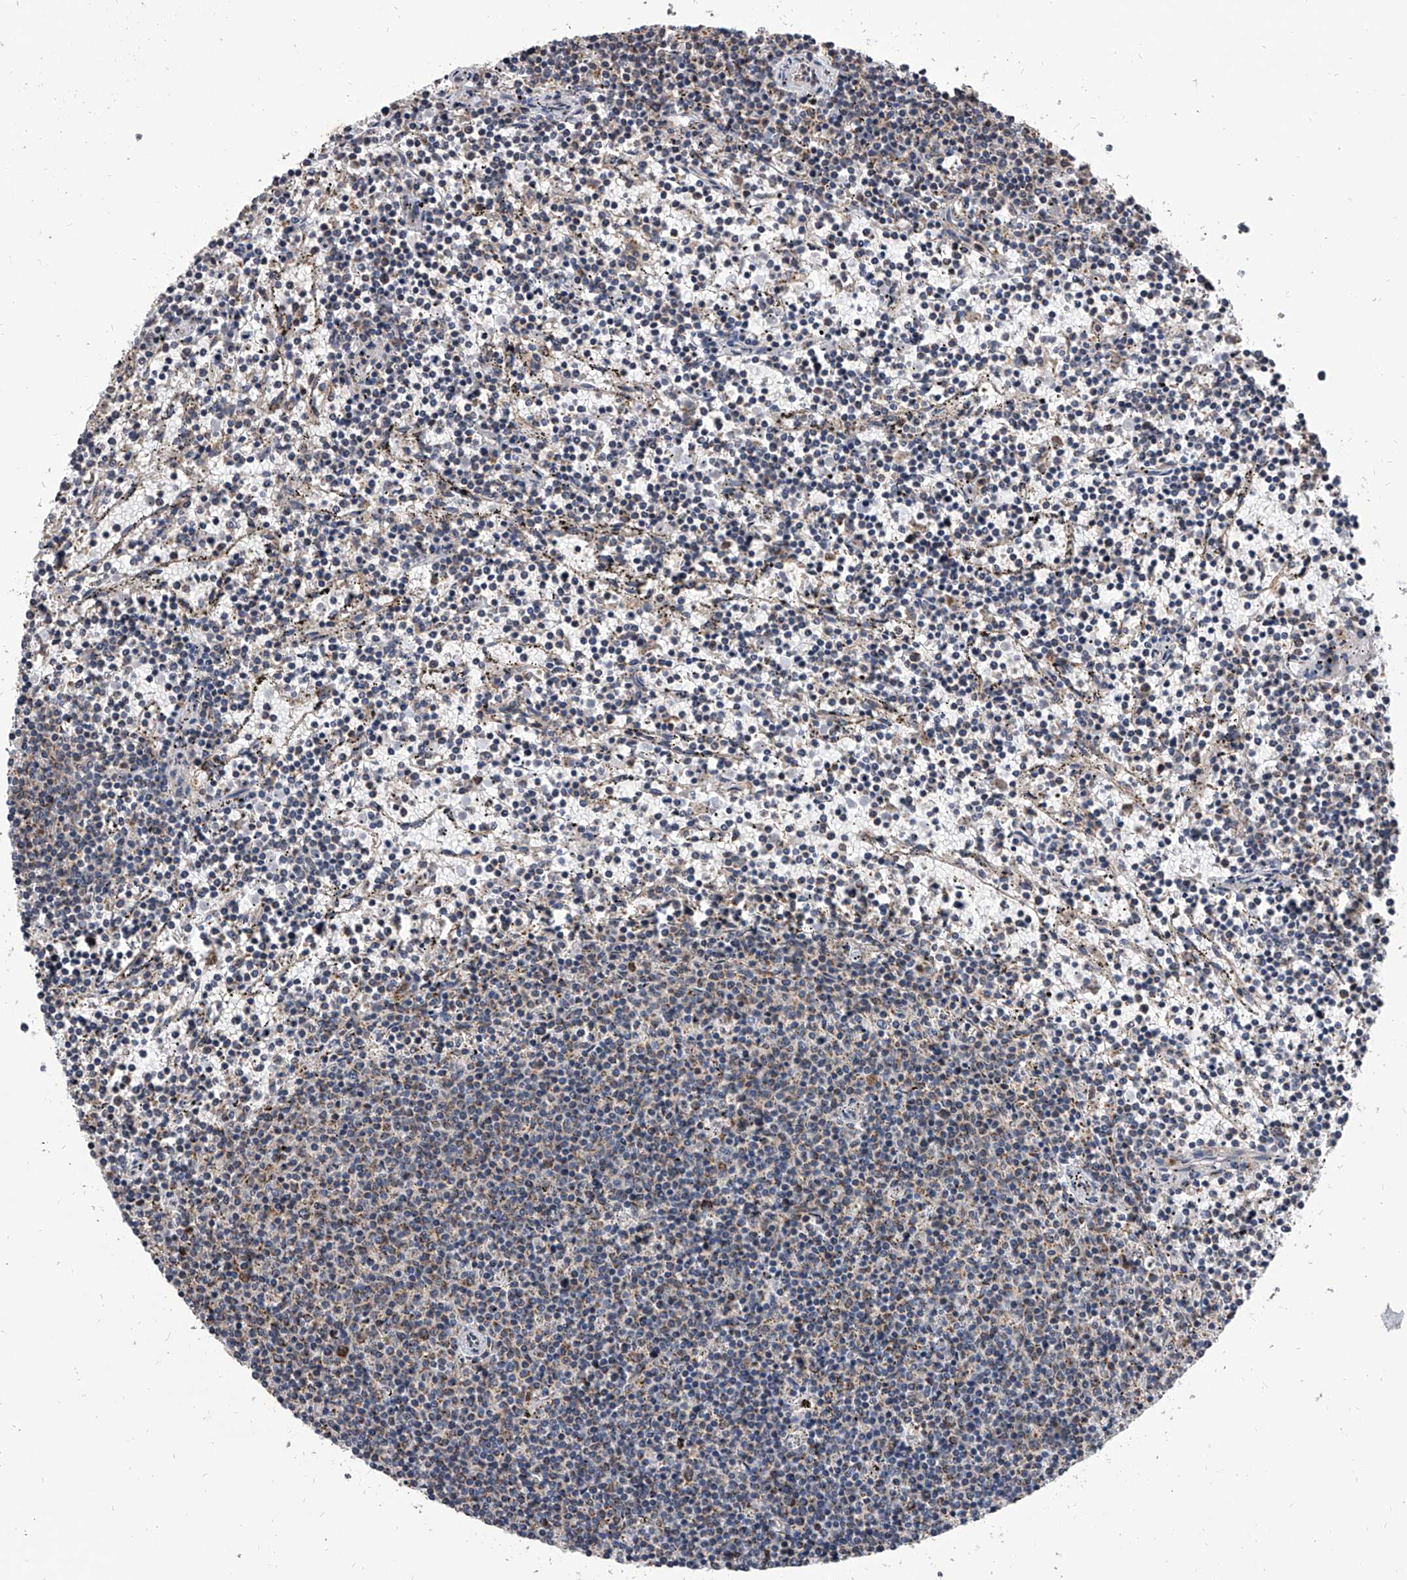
{"staining": {"intensity": "negative", "quantity": "none", "location": "none"}, "tissue": "lymphoma", "cell_type": "Tumor cells", "image_type": "cancer", "snomed": [{"axis": "morphology", "description": "Malignant lymphoma, non-Hodgkin's type, Low grade"}, {"axis": "topography", "description": "Spleen"}], "caption": "Tumor cells are negative for protein expression in human lymphoma. (DAB IHC, high magnification).", "gene": "MRPL28", "patient": {"sex": "female", "age": 50}}